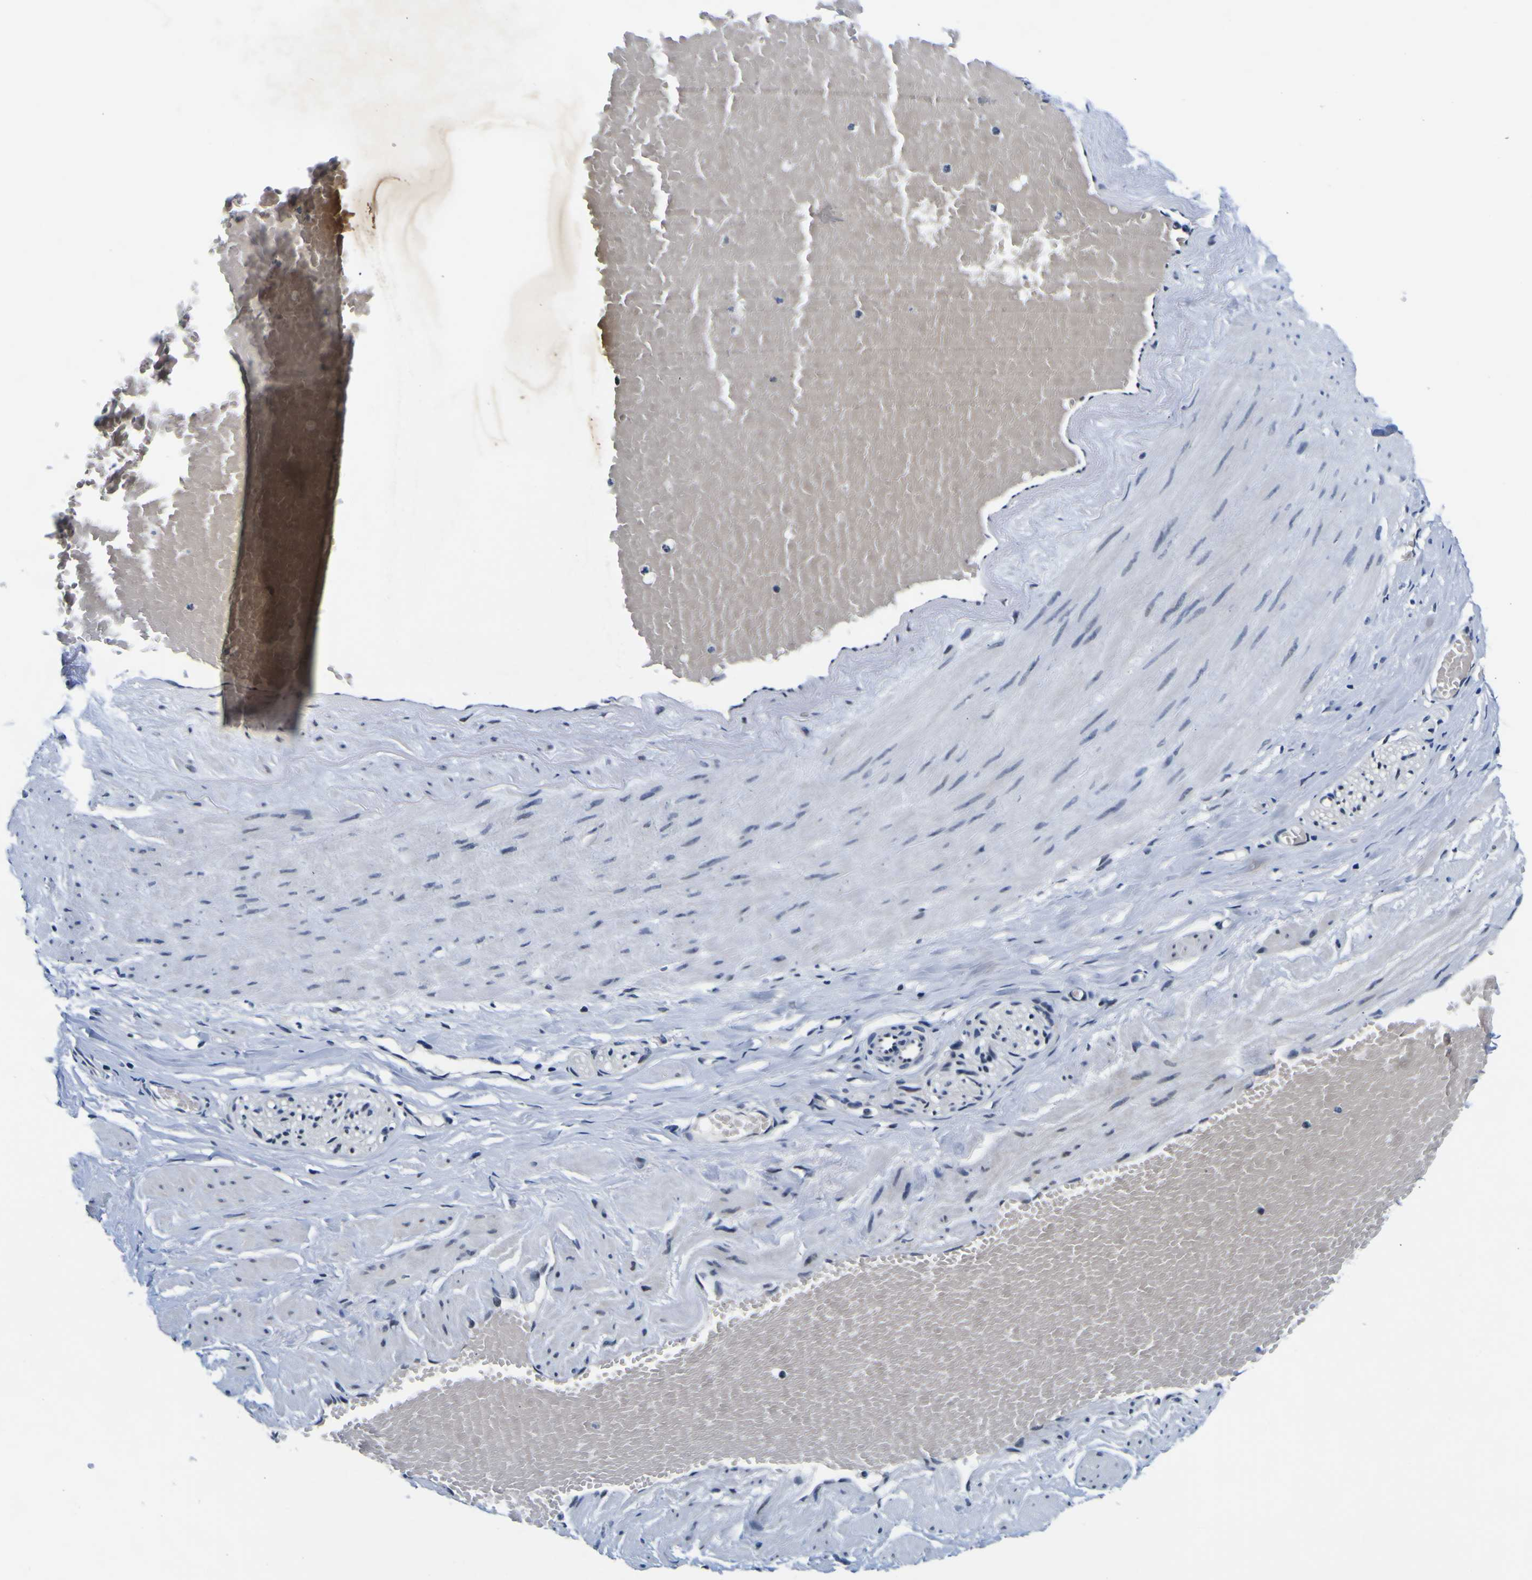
{"staining": {"intensity": "negative", "quantity": "none", "location": "none"}, "tissue": "adipose tissue", "cell_type": "Adipocytes", "image_type": "normal", "snomed": [{"axis": "morphology", "description": "Normal tissue, NOS"}, {"axis": "topography", "description": "Soft tissue"}, {"axis": "topography", "description": "Vascular tissue"}], "caption": "IHC histopathology image of unremarkable adipose tissue: human adipose tissue stained with DAB displays no significant protein positivity in adipocytes.", "gene": "CUL4B", "patient": {"sex": "female", "age": 35}}